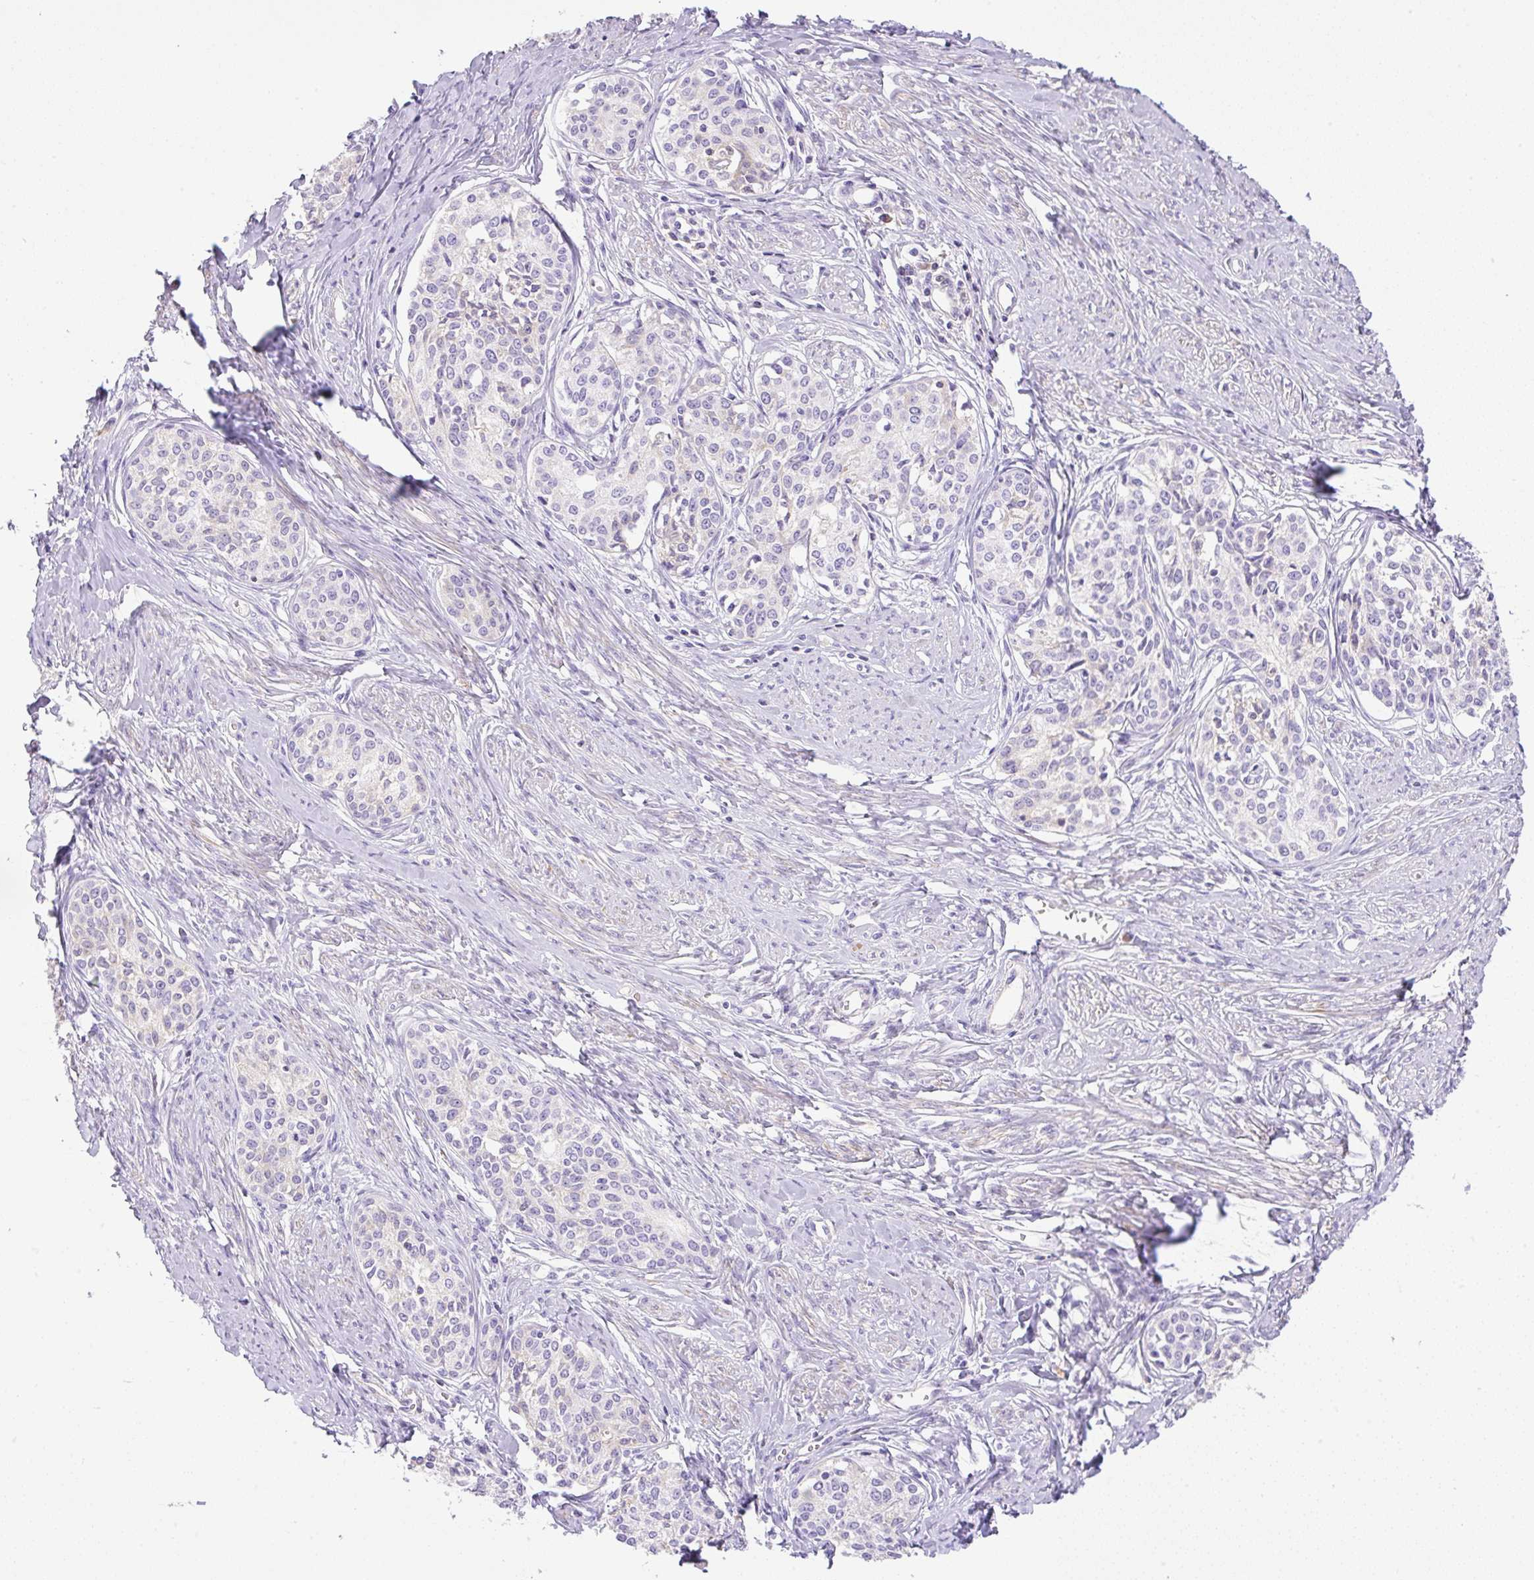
{"staining": {"intensity": "negative", "quantity": "none", "location": "none"}, "tissue": "cervical cancer", "cell_type": "Tumor cells", "image_type": "cancer", "snomed": [{"axis": "morphology", "description": "Squamous cell carcinoma, NOS"}, {"axis": "morphology", "description": "Adenocarcinoma, NOS"}, {"axis": "topography", "description": "Cervix"}], "caption": "Tumor cells show no significant protein staining in cervical cancer (squamous cell carcinoma).", "gene": "TDRD15", "patient": {"sex": "female", "age": 52}}